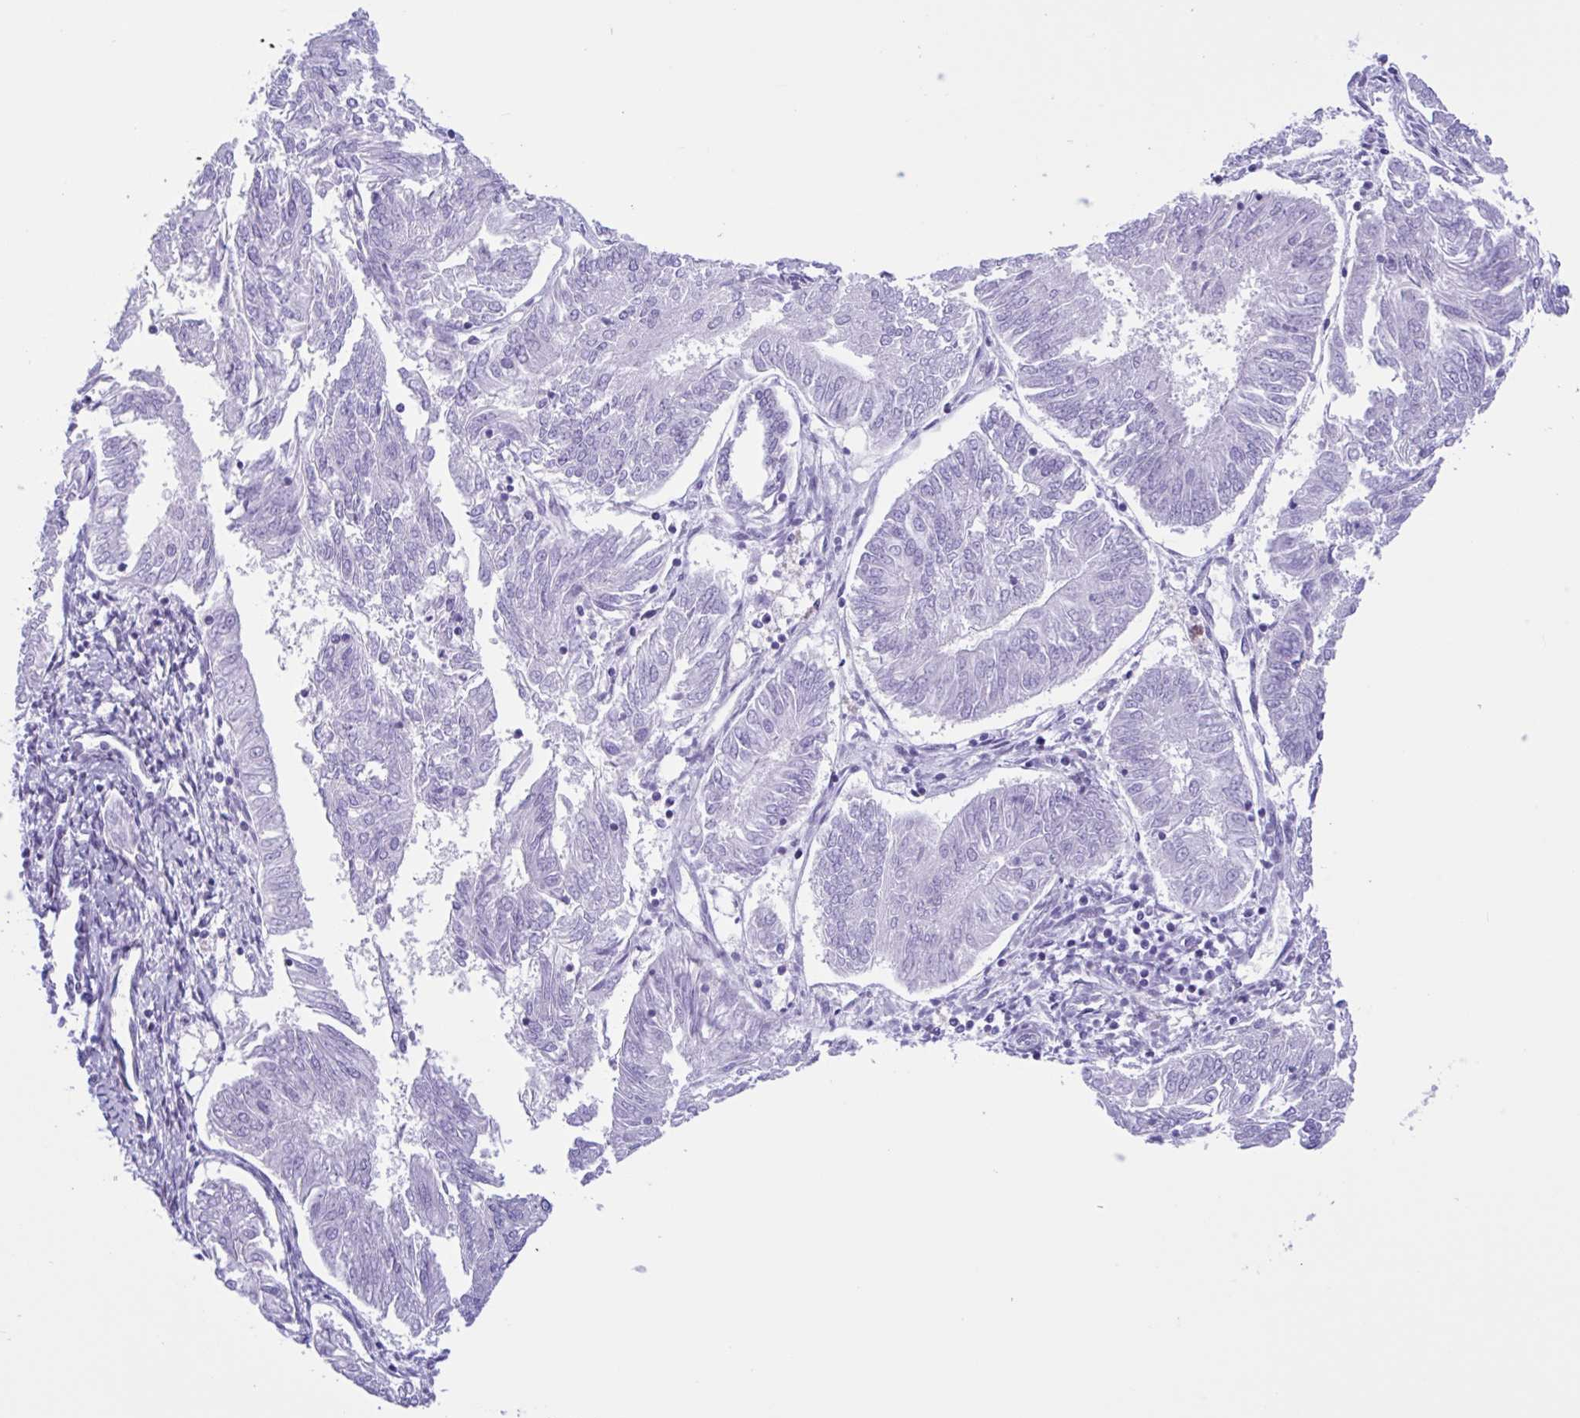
{"staining": {"intensity": "negative", "quantity": "none", "location": "none"}, "tissue": "endometrial cancer", "cell_type": "Tumor cells", "image_type": "cancer", "snomed": [{"axis": "morphology", "description": "Adenocarcinoma, NOS"}, {"axis": "topography", "description": "Endometrium"}], "caption": "Human endometrial cancer stained for a protein using IHC exhibits no positivity in tumor cells.", "gene": "AHCYL2", "patient": {"sex": "female", "age": 58}}